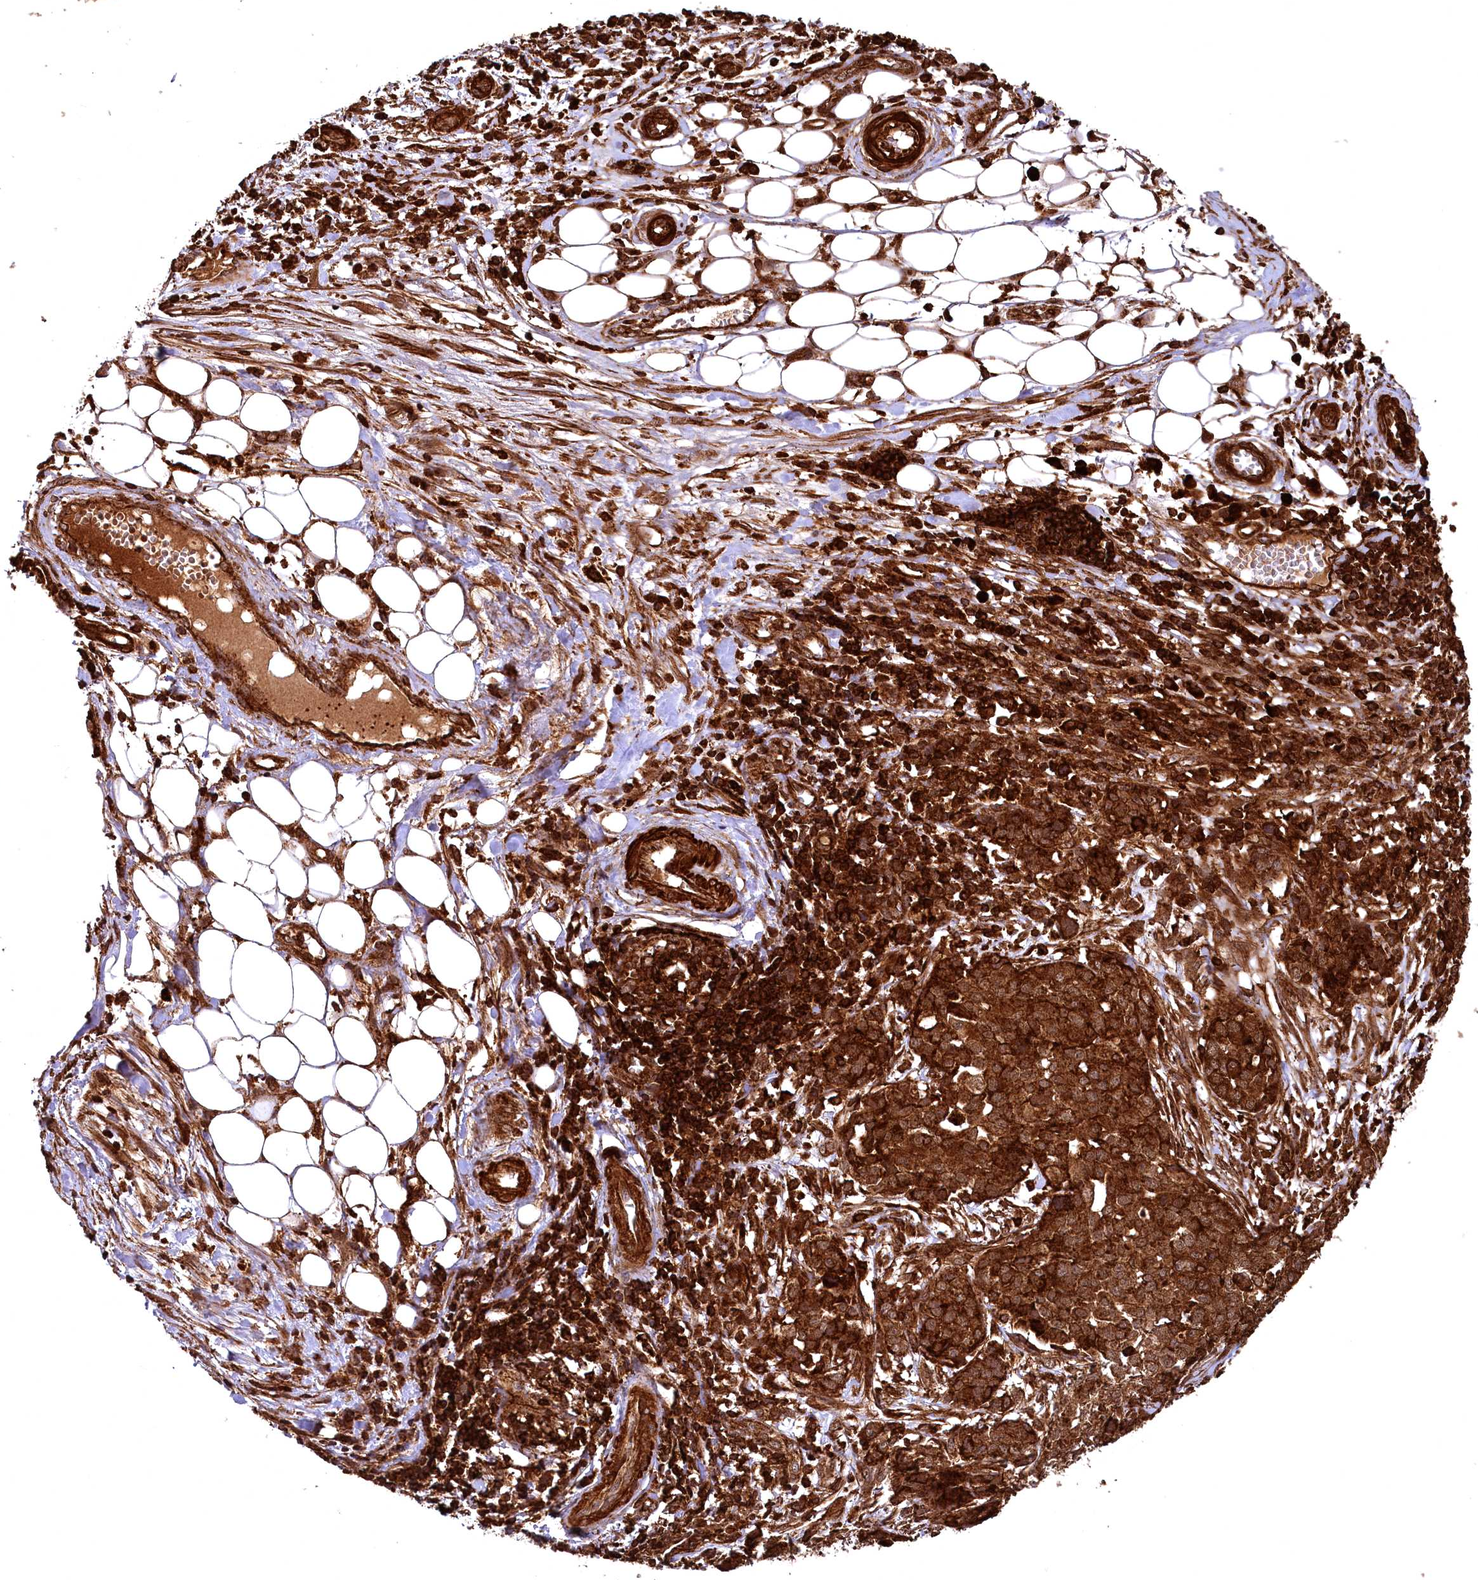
{"staining": {"intensity": "strong", "quantity": ">75%", "location": "cytoplasmic/membranous"}, "tissue": "ovarian cancer", "cell_type": "Tumor cells", "image_type": "cancer", "snomed": [{"axis": "morphology", "description": "Cystadenocarcinoma, serous, NOS"}, {"axis": "topography", "description": "Soft tissue"}, {"axis": "topography", "description": "Ovary"}], "caption": "Immunohistochemical staining of serous cystadenocarcinoma (ovarian) demonstrates high levels of strong cytoplasmic/membranous staining in approximately >75% of tumor cells. Ihc stains the protein of interest in brown and the nuclei are stained blue.", "gene": "STUB1", "patient": {"sex": "female", "age": 57}}